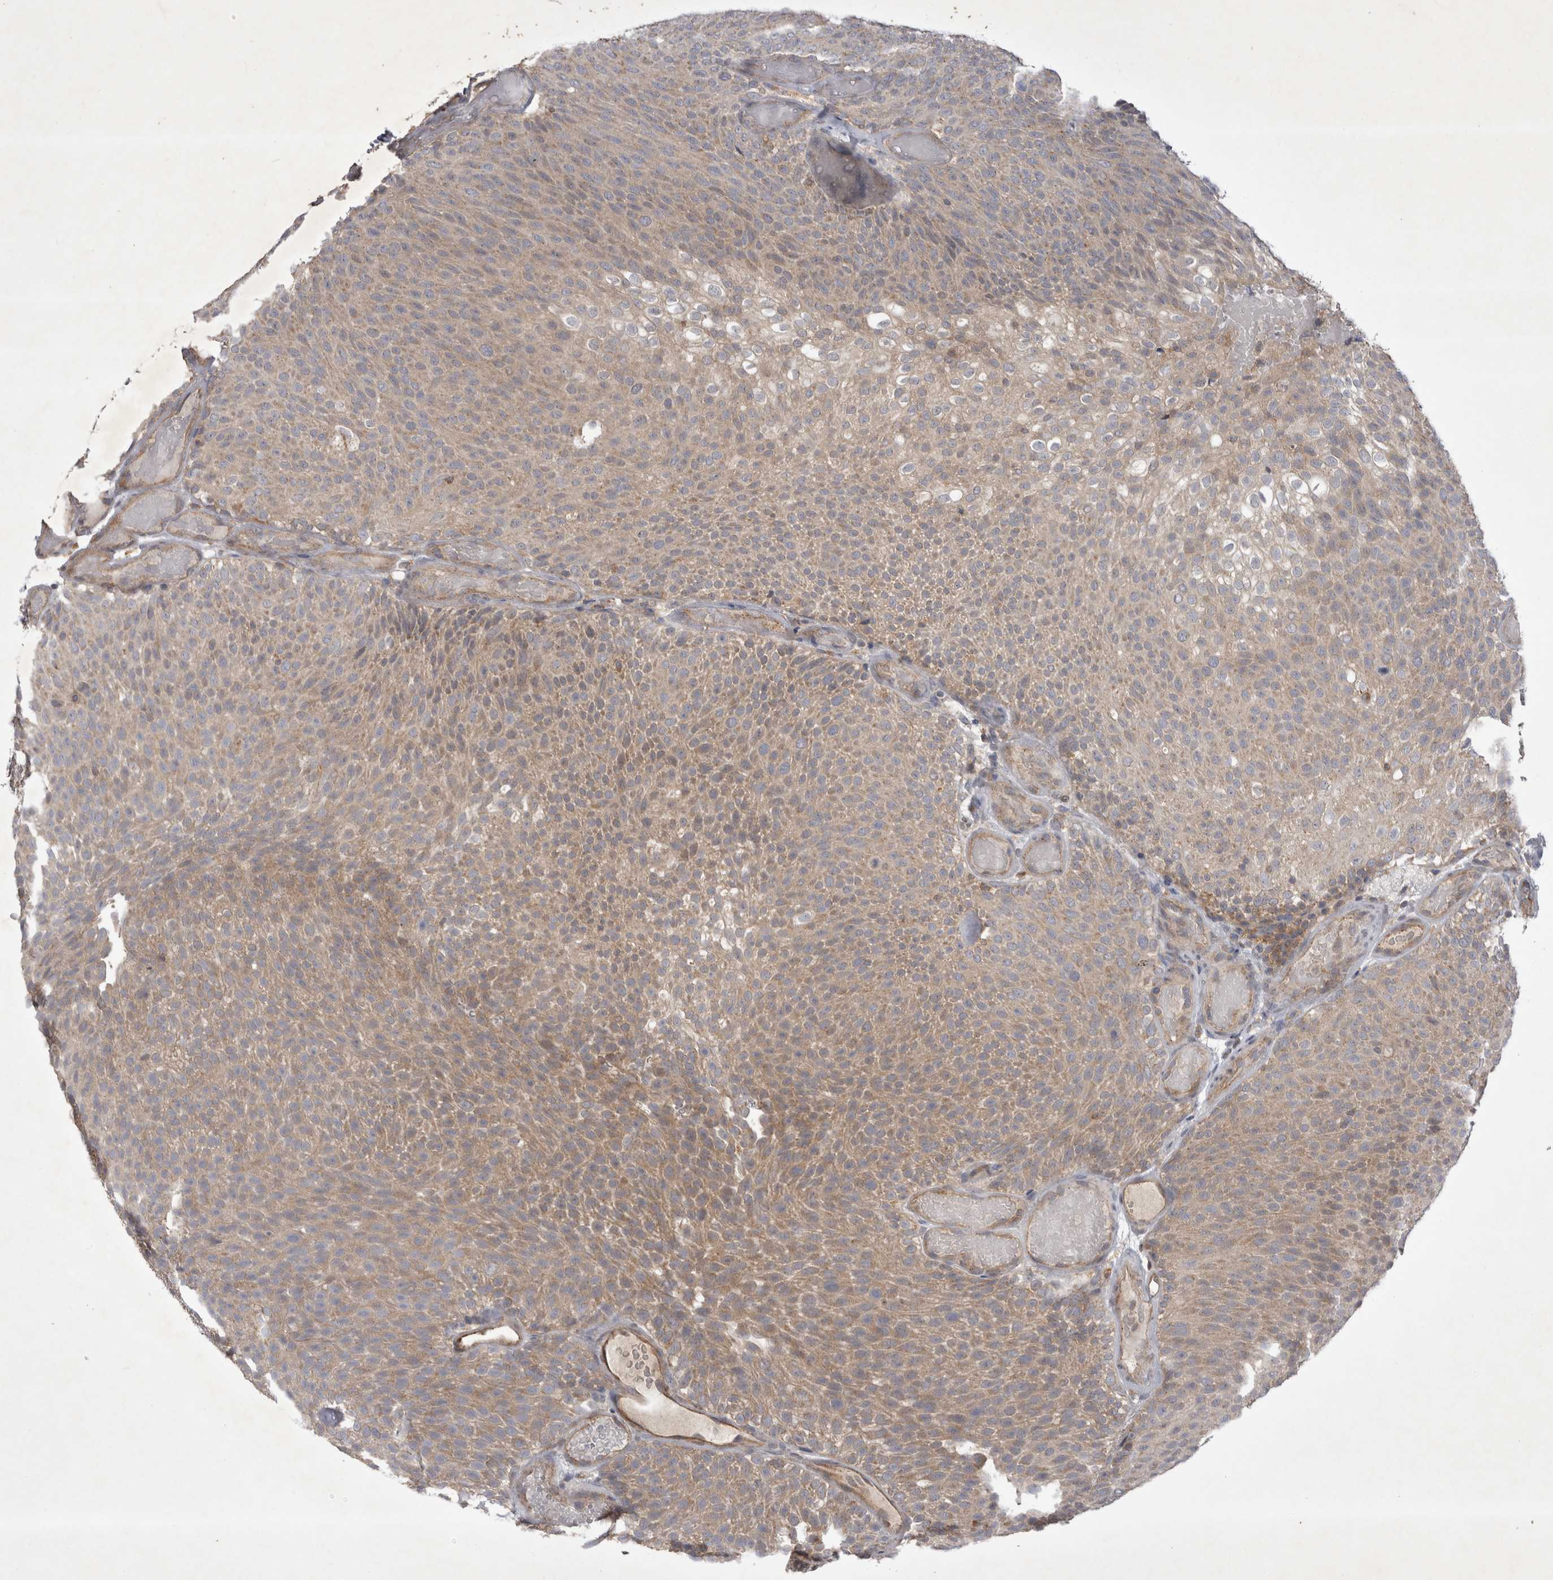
{"staining": {"intensity": "weak", "quantity": ">75%", "location": "cytoplasmic/membranous"}, "tissue": "urothelial cancer", "cell_type": "Tumor cells", "image_type": "cancer", "snomed": [{"axis": "morphology", "description": "Urothelial carcinoma, Low grade"}, {"axis": "topography", "description": "Urinary bladder"}], "caption": "Urothelial cancer stained with a brown dye reveals weak cytoplasmic/membranous positive staining in about >75% of tumor cells.", "gene": "SRD5A3", "patient": {"sex": "male", "age": 78}}